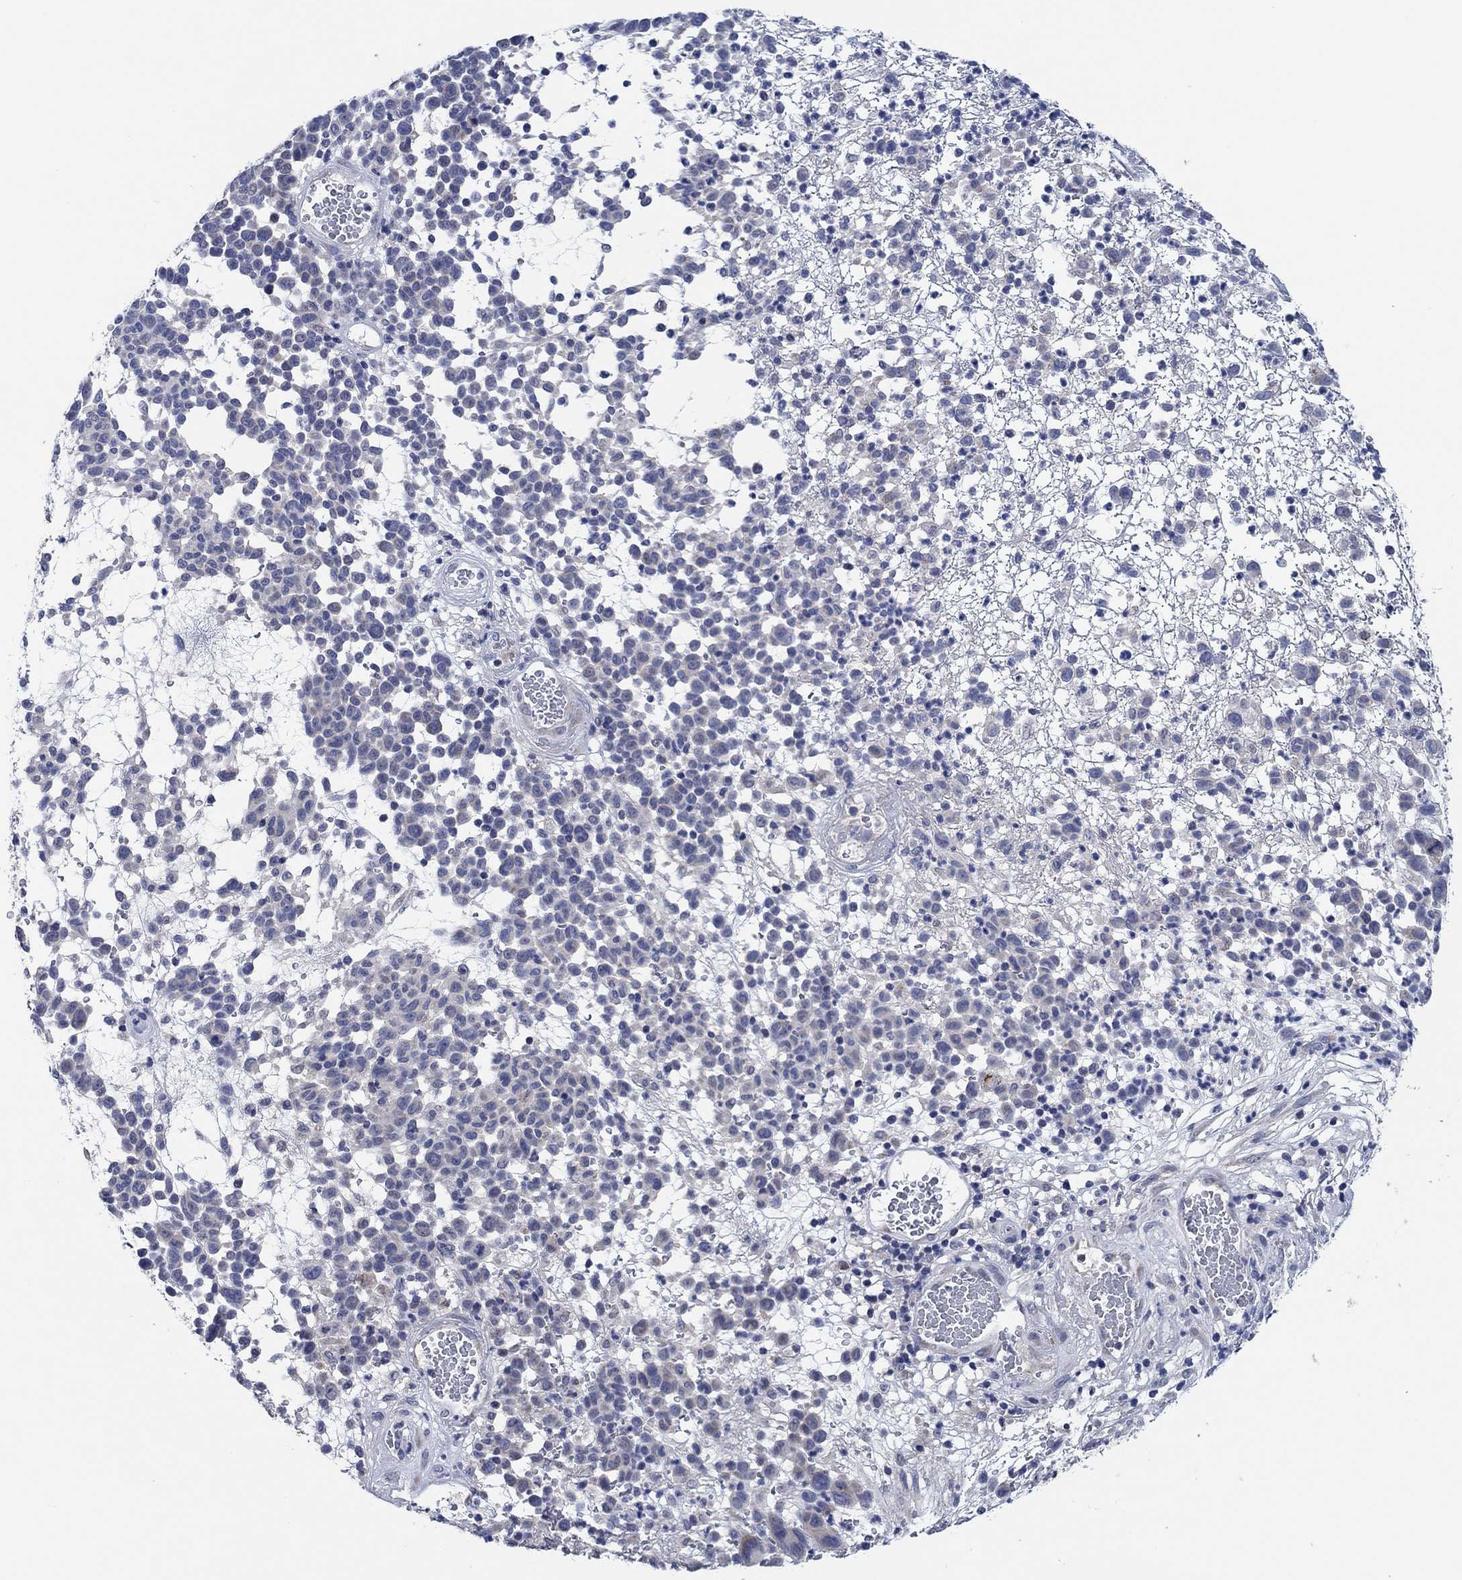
{"staining": {"intensity": "negative", "quantity": "none", "location": "none"}, "tissue": "melanoma", "cell_type": "Tumor cells", "image_type": "cancer", "snomed": [{"axis": "morphology", "description": "Malignant melanoma, NOS"}, {"axis": "topography", "description": "Skin"}], "caption": "Photomicrograph shows no significant protein positivity in tumor cells of melanoma. (DAB (3,3'-diaminobenzidine) IHC with hematoxylin counter stain).", "gene": "PRRT3", "patient": {"sex": "male", "age": 59}}